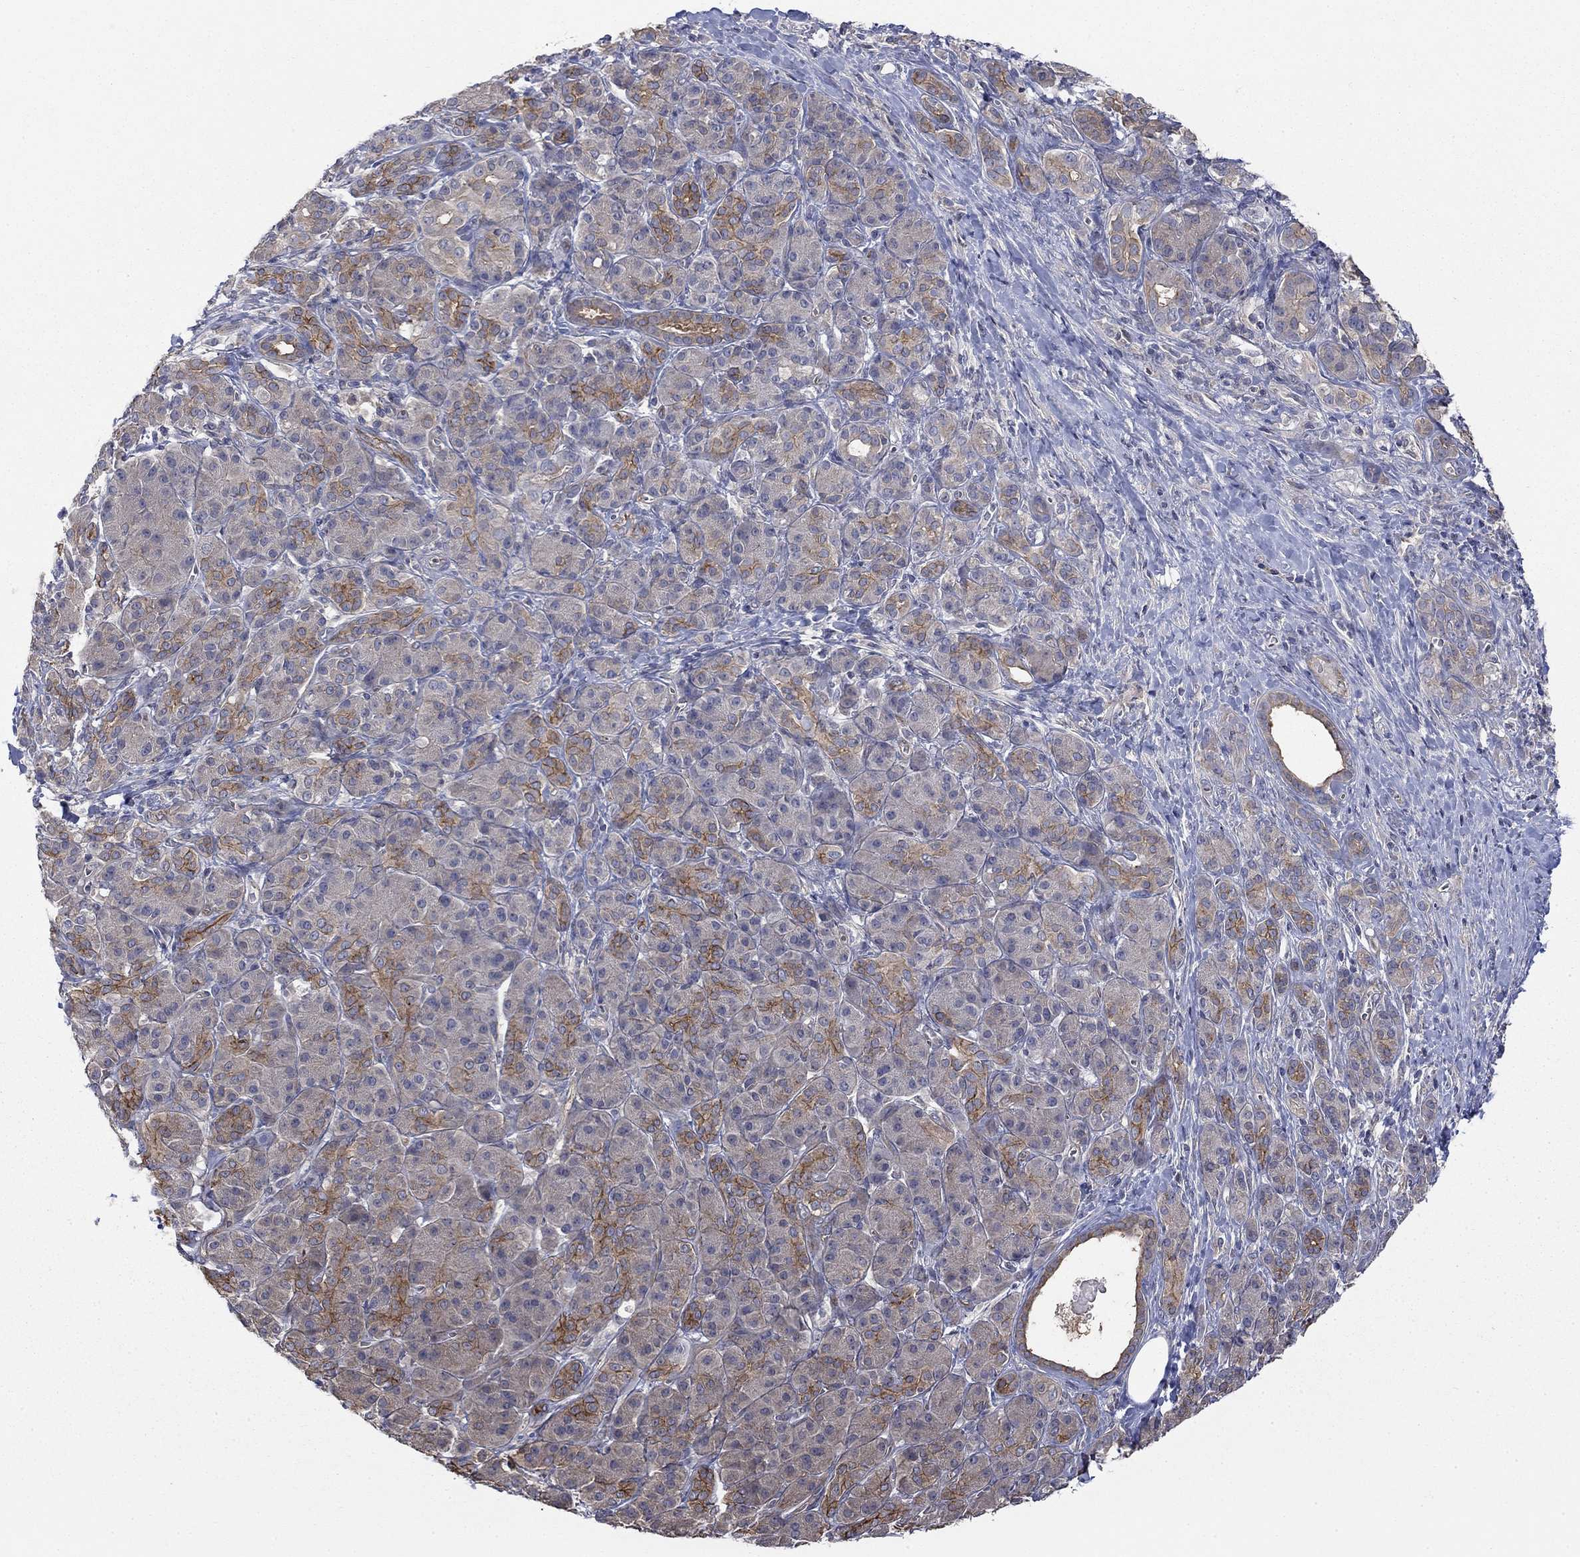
{"staining": {"intensity": "moderate", "quantity": "<25%", "location": "cytoplasmic/membranous"}, "tissue": "pancreatic cancer", "cell_type": "Tumor cells", "image_type": "cancer", "snomed": [{"axis": "morphology", "description": "Adenocarcinoma, NOS"}, {"axis": "topography", "description": "Pancreas"}], "caption": "Immunohistochemistry (DAB (3,3'-diaminobenzidine)) staining of human pancreatic cancer demonstrates moderate cytoplasmic/membranous protein staining in approximately <25% of tumor cells.", "gene": "PDZD2", "patient": {"sex": "male", "age": 61}}